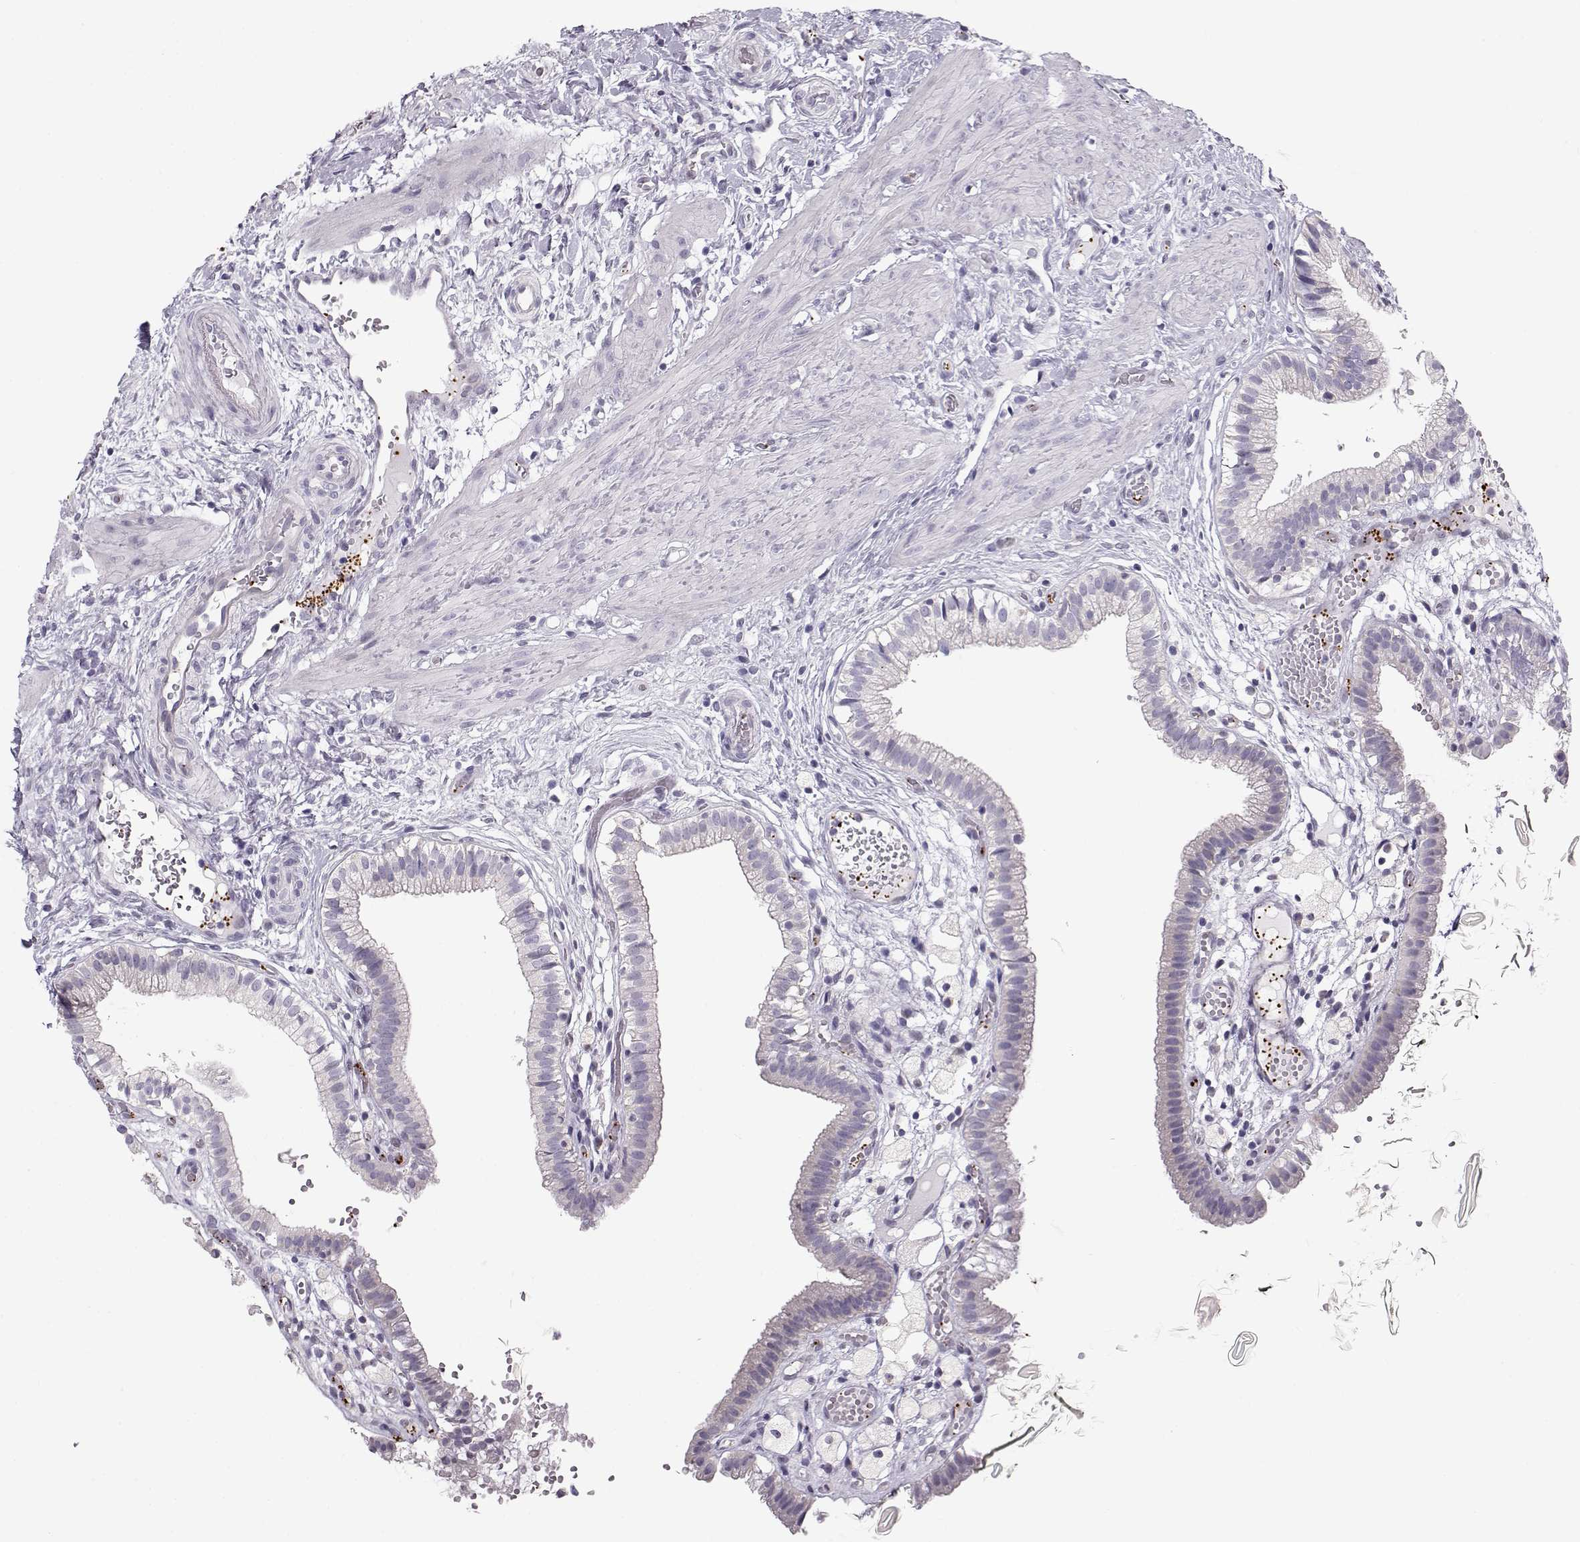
{"staining": {"intensity": "negative", "quantity": "none", "location": "none"}, "tissue": "gallbladder", "cell_type": "Glandular cells", "image_type": "normal", "snomed": [{"axis": "morphology", "description": "Normal tissue, NOS"}, {"axis": "topography", "description": "Gallbladder"}], "caption": "Immunohistochemistry (IHC) image of benign gallbladder stained for a protein (brown), which reveals no expression in glandular cells. The staining was performed using DAB to visualize the protein expression in brown, while the nuclei were stained in blue with hematoxylin (Magnification: 20x).", "gene": "KLF17", "patient": {"sex": "female", "age": 24}}